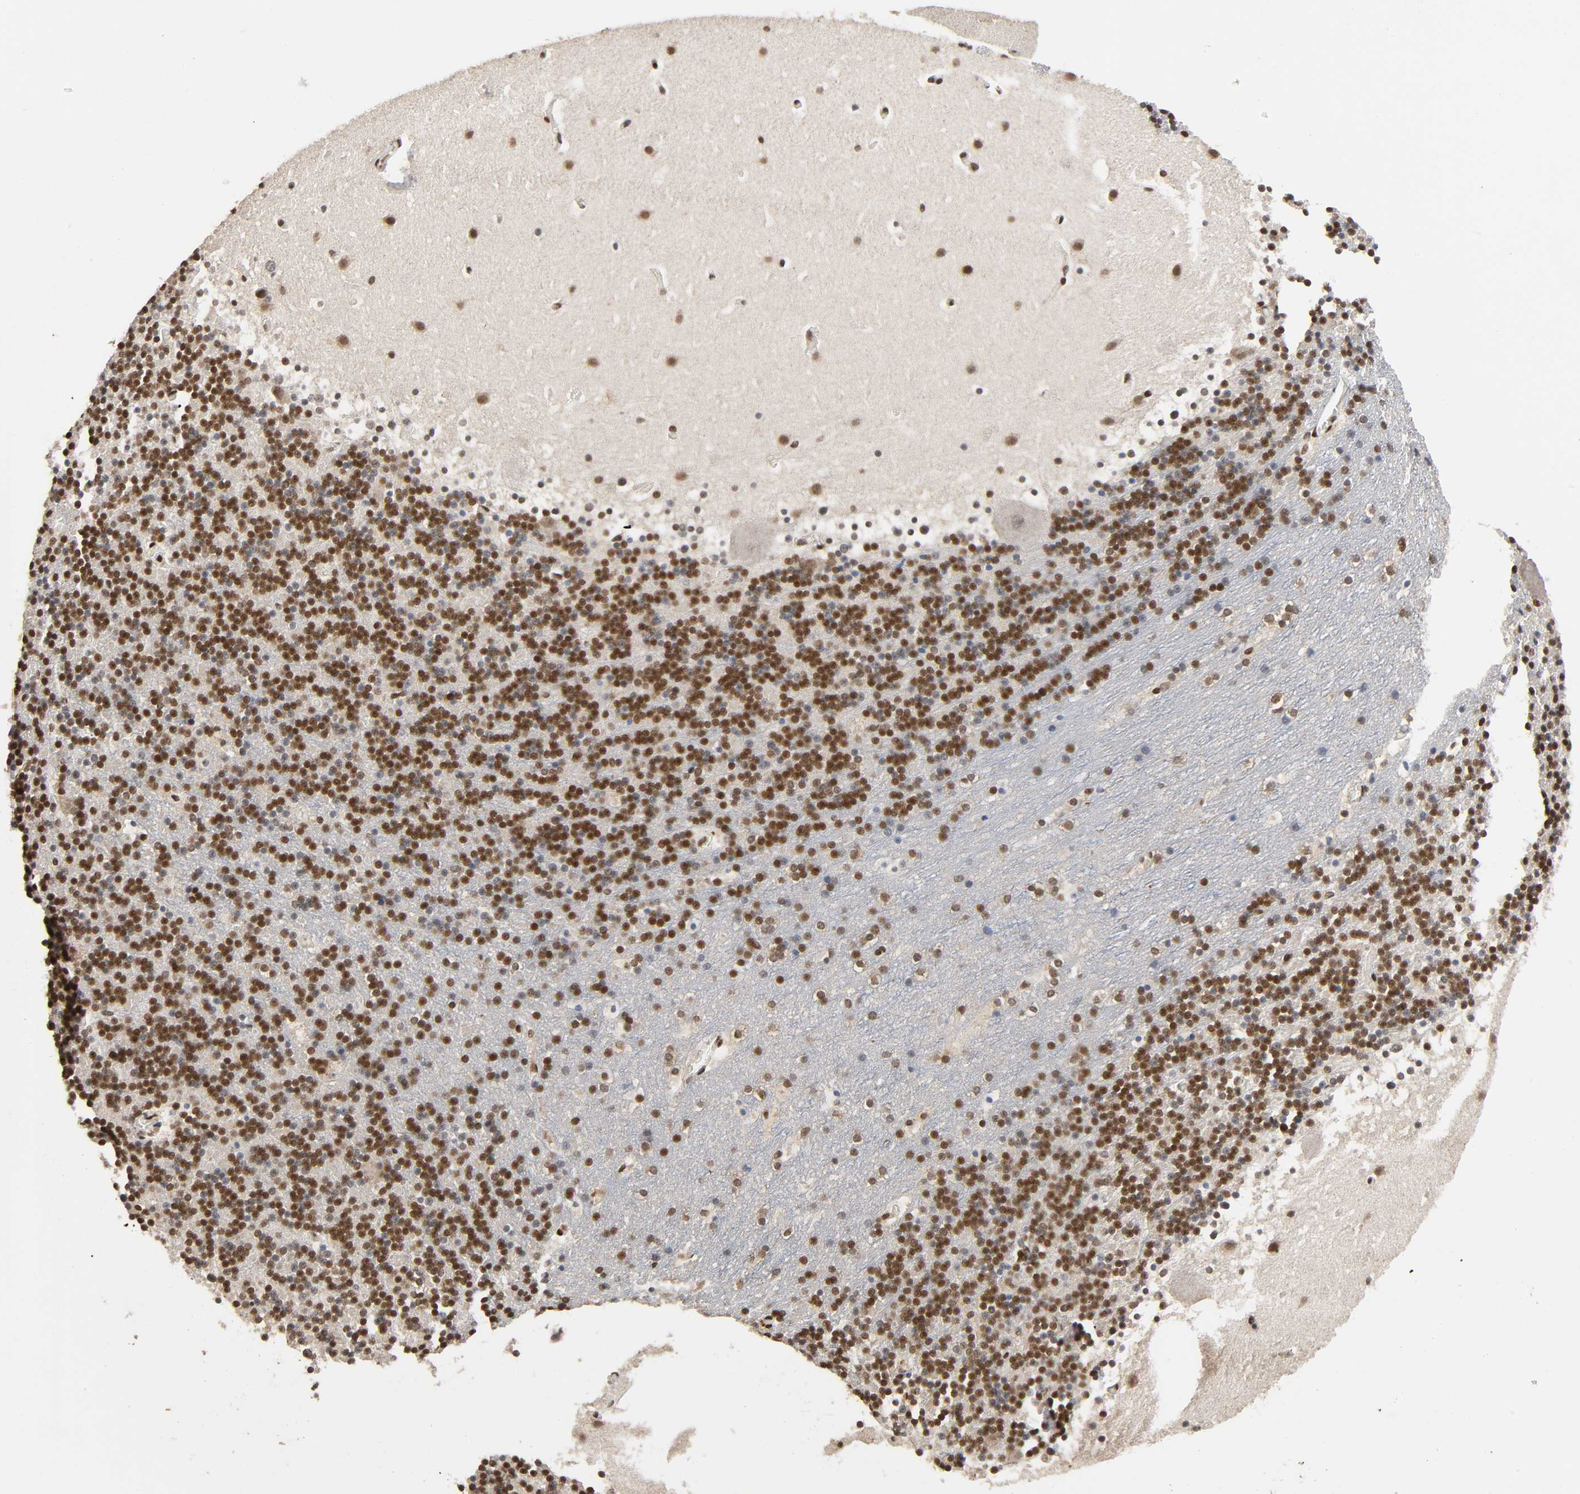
{"staining": {"intensity": "strong", "quantity": ">75%", "location": "nuclear"}, "tissue": "cerebellum", "cell_type": "Cells in granular layer", "image_type": "normal", "snomed": [{"axis": "morphology", "description": "Normal tissue, NOS"}, {"axis": "topography", "description": "Cerebellum"}], "caption": "Immunohistochemical staining of unremarkable cerebellum reveals strong nuclear protein expression in approximately >75% of cells in granular layer. The staining was performed using DAB (3,3'-diaminobenzidine), with brown indicating positive protein expression. Nuclei are stained blue with hematoxylin.", "gene": "ZNF384", "patient": {"sex": "male", "age": 45}}